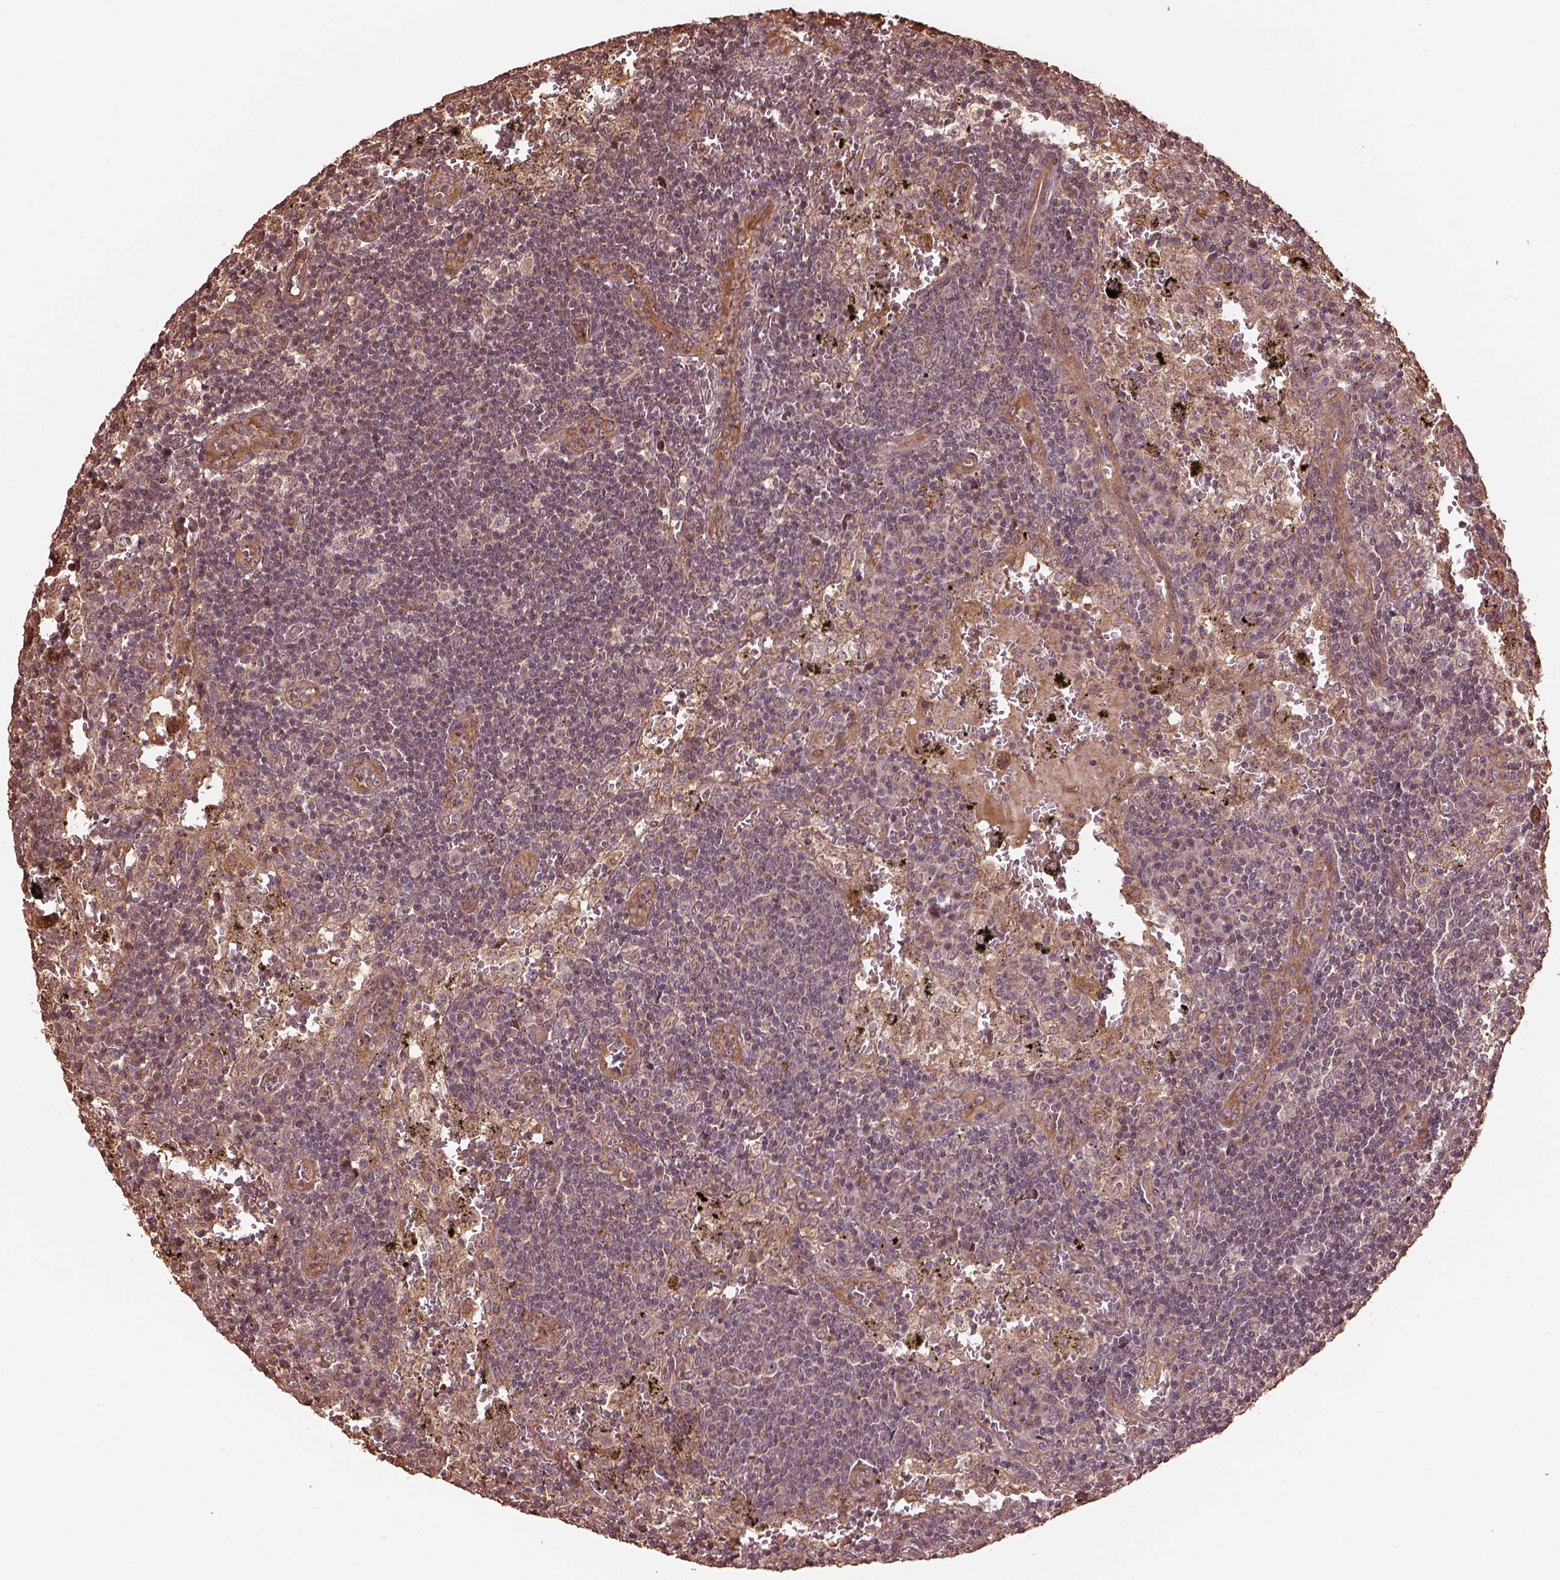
{"staining": {"intensity": "negative", "quantity": "none", "location": "none"}, "tissue": "lymph node", "cell_type": "Germinal center cells", "image_type": "normal", "snomed": [{"axis": "morphology", "description": "Normal tissue, NOS"}, {"axis": "topography", "description": "Lymph node"}], "caption": "IHC photomicrograph of unremarkable lymph node: human lymph node stained with DAB reveals no significant protein staining in germinal center cells.", "gene": "METTL4", "patient": {"sex": "male", "age": 62}}